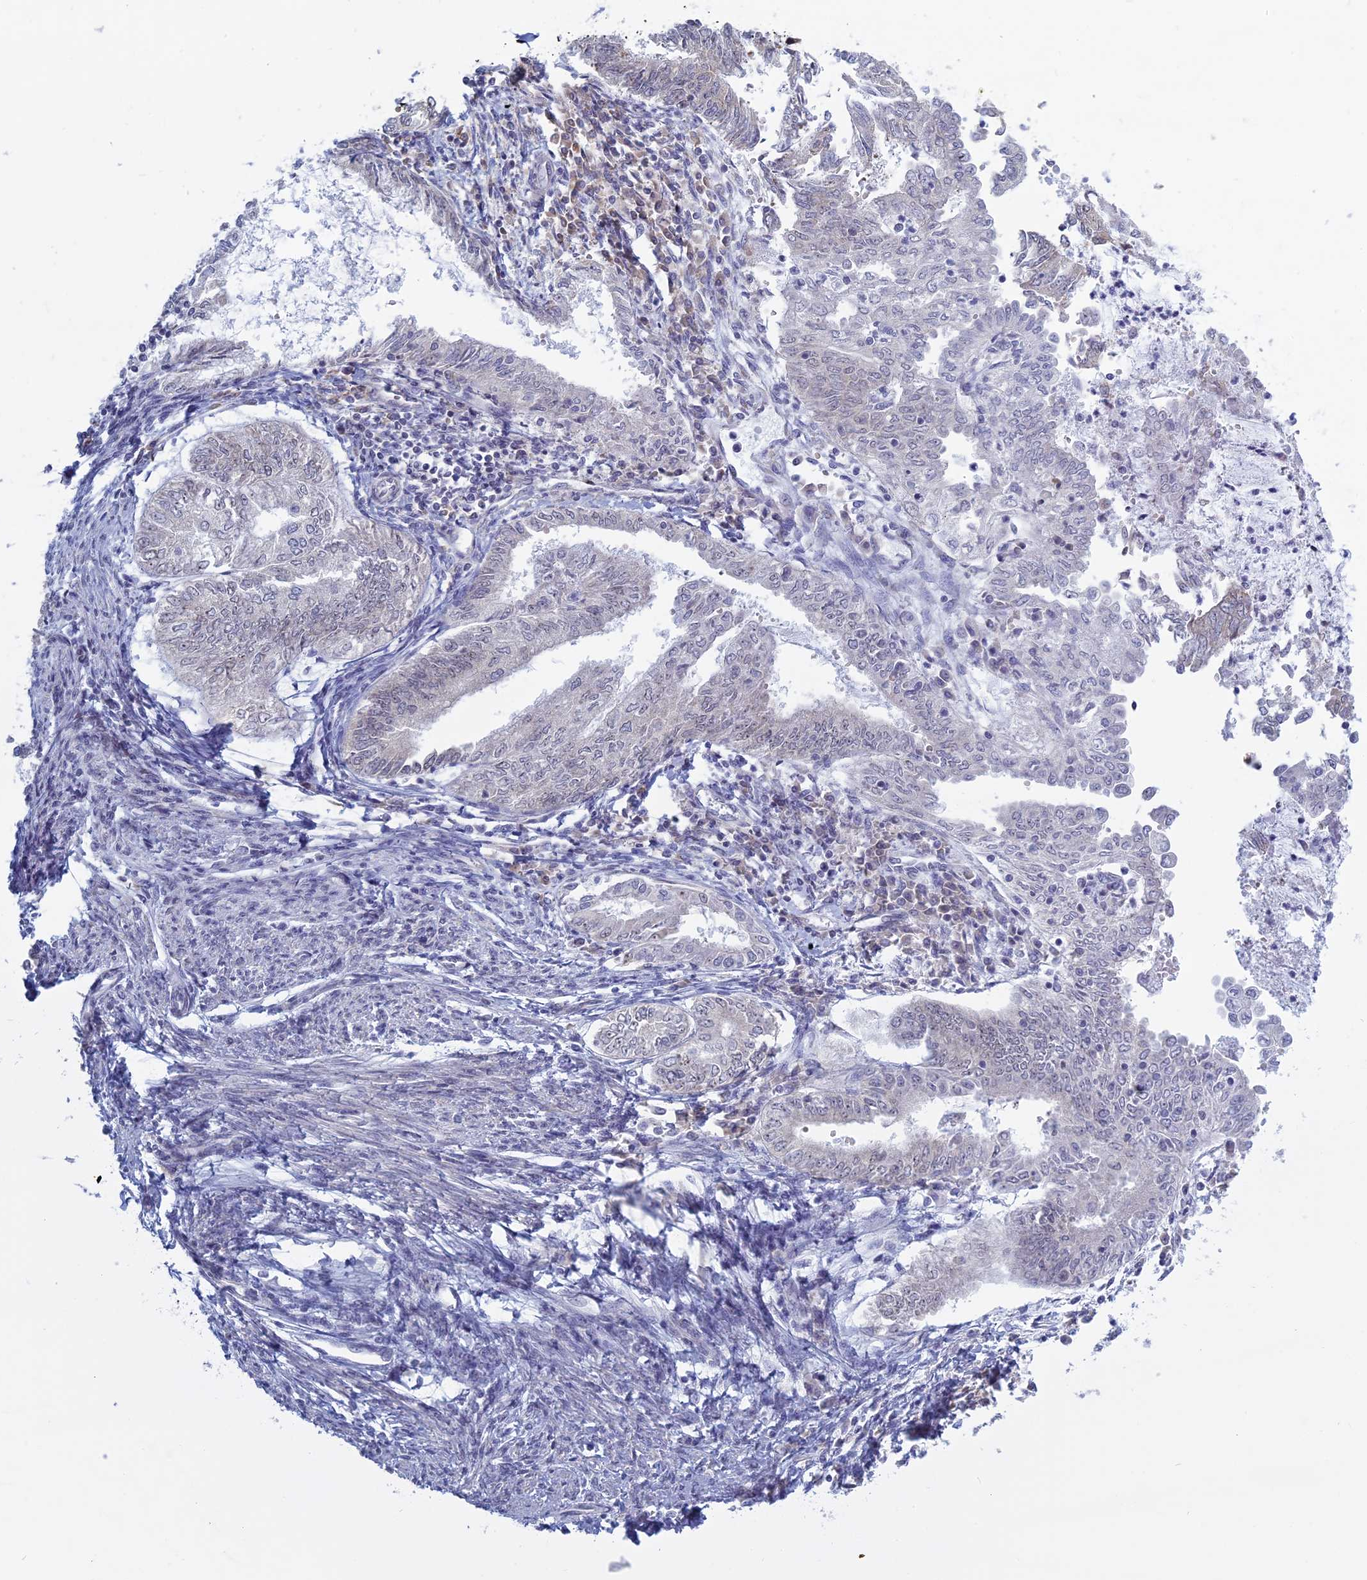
{"staining": {"intensity": "negative", "quantity": "none", "location": "none"}, "tissue": "endometrial cancer", "cell_type": "Tumor cells", "image_type": "cancer", "snomed": [{"axis": "morphology", "description": "Adenocarcinoma, NOS"}, {"axis": "topography", "description": "Endometrium"}], "caption": "Immunohistochemical staining of endometrial cancer displays no significant positivity in tumor cells. (DAB (3,3'-diaminobenzidine) IHC with hematoxylin counter stain).", "gene": "RPS19BP1", "patient": {"sex": "female", "age": 66}}